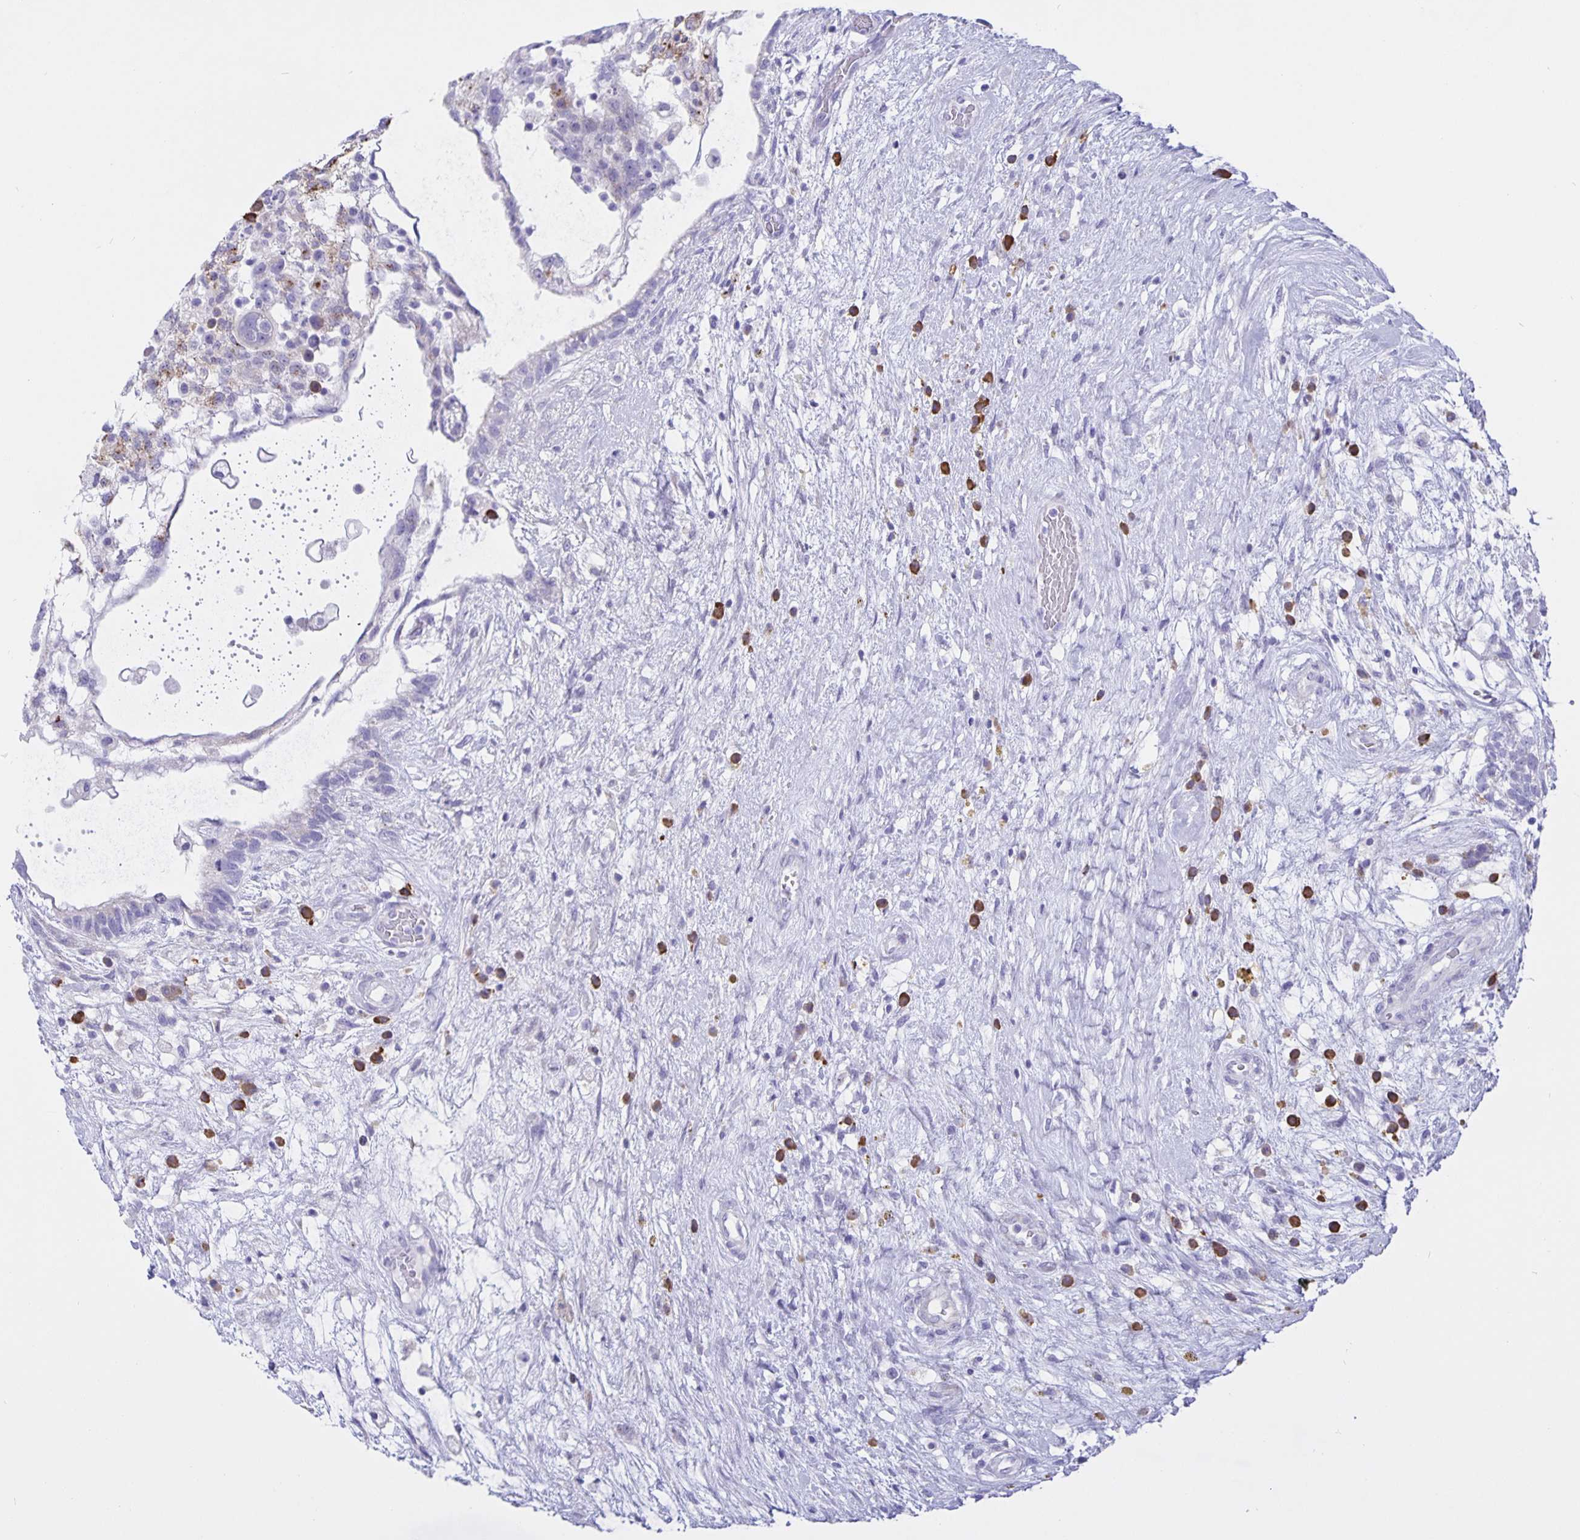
{"staining": {"intensity": "negative", "quantity": "none", "location": "none"}, "tissue": "testis cancer", "cell_type": "Tumor cells", "image_type": "cancer", "snomed": [{"axis": "morphology", "description": "Normal tissue, NOS"}, {"axis": "morphology", "description": "Carcinoma, Embryonal, NOS"}, {"axis": "topography", "description": "Testis"}], "caption": "This is a photomicrograph of immunohistochemistry staining of testis cancer, which shows no staining in tumor cells.", "gene": "ERMN", "patient": {"sex": "male", "age": 32}}